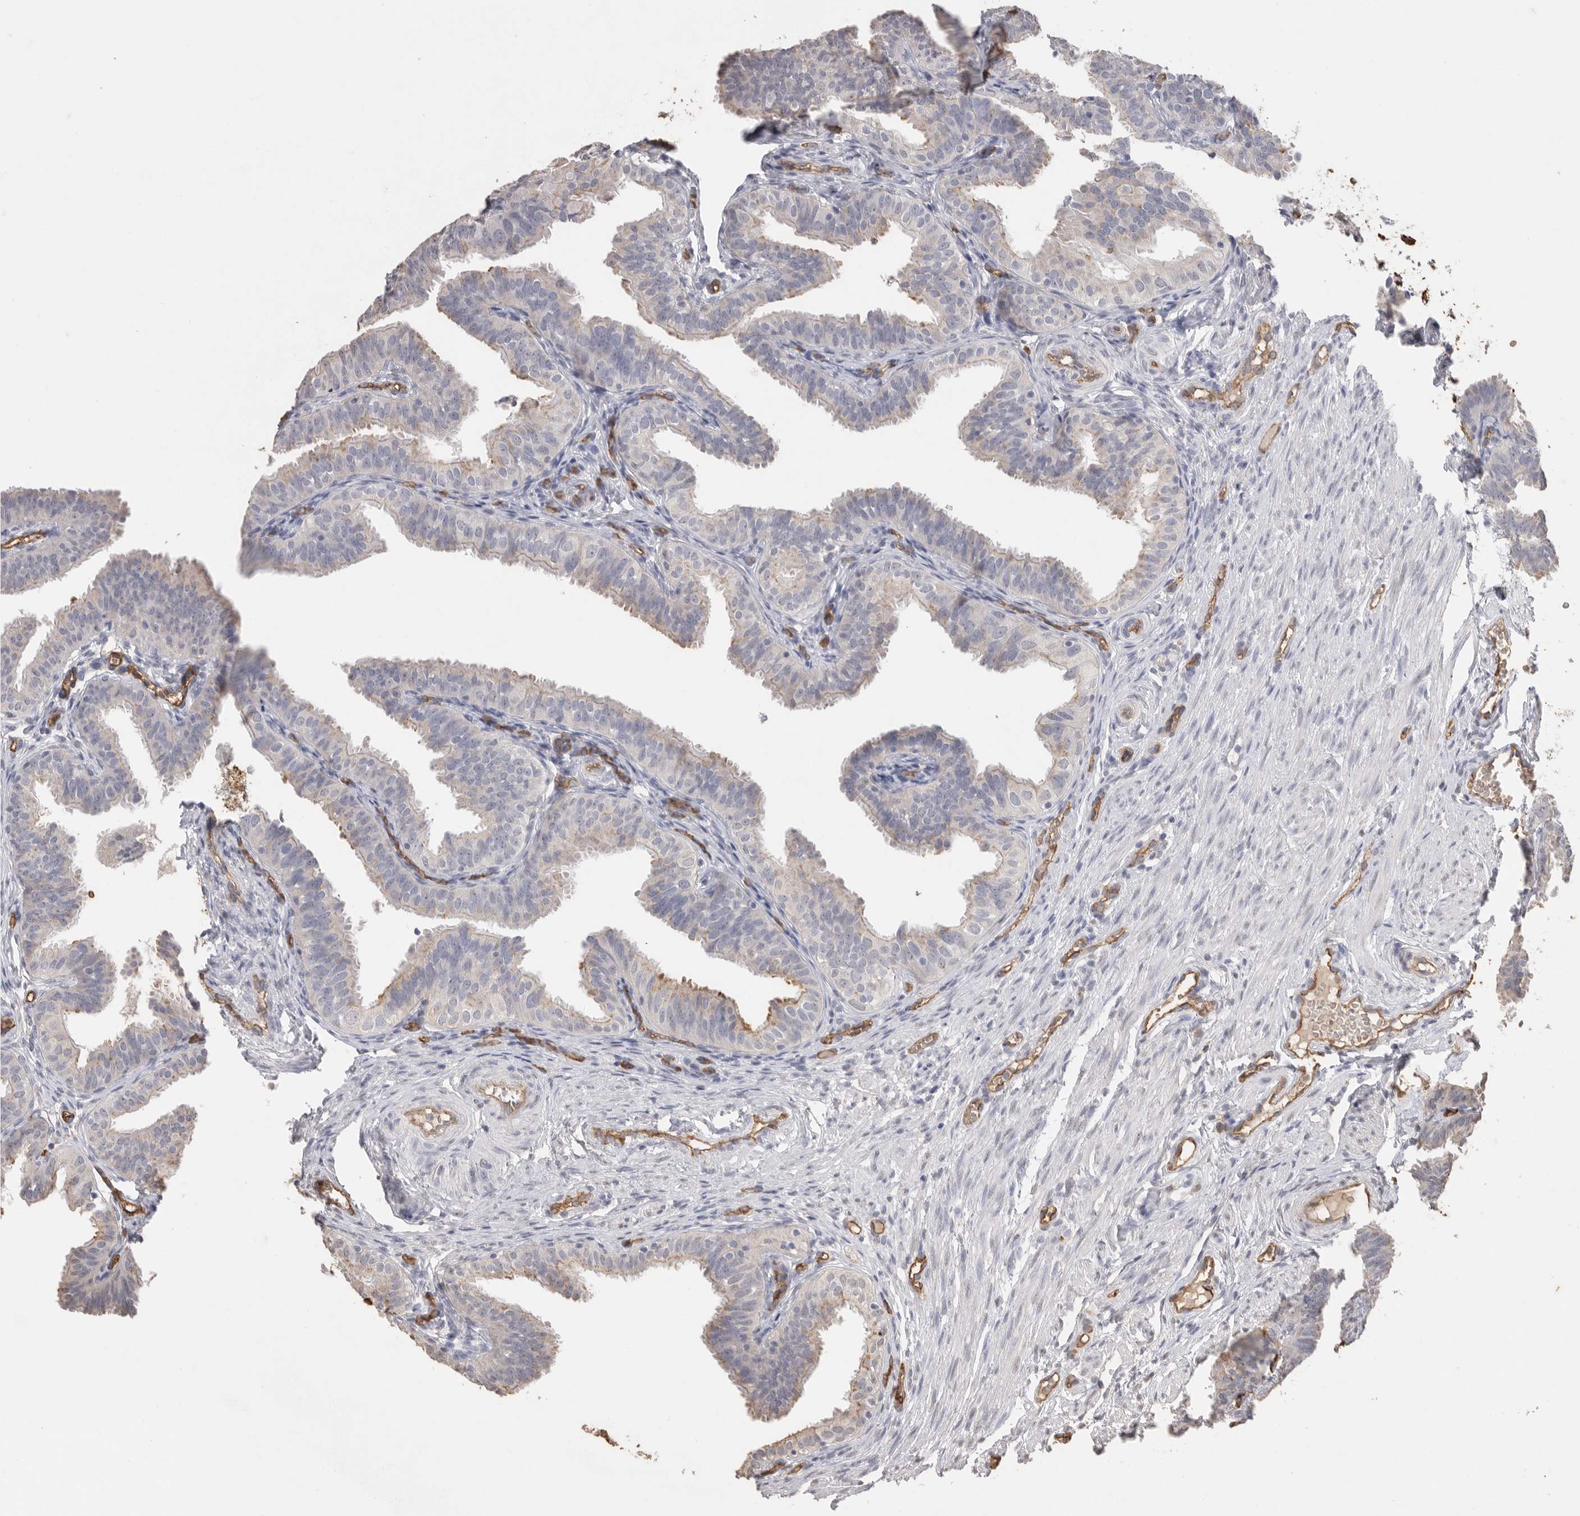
{"staining": {"intensity": "moderate", "quantity": "25%-75%", "location": "cytoplasmic/membranous"}, "tissue": "fallopian tube", "cell_type": "Glandular cells", "image_type": "normal", "snomed": [{"axis": "morphology", "description": "Normal tissue, NOS"}, {"axis": "topography", "description": "Fallopian tube"}], "caption": "An immunohistochemistry histopathology image of benign tissue is shown. Protein staining in brown labels moderate cytoplasmic/membranous positivity in fallopian tube within glandular cells. (Stains: DAB in brown, nuclei in blue, Microscopy: brightfield microscopy at high magnification).", "gene": "IL27", "patient": {"sex": "female", "age": 35}}